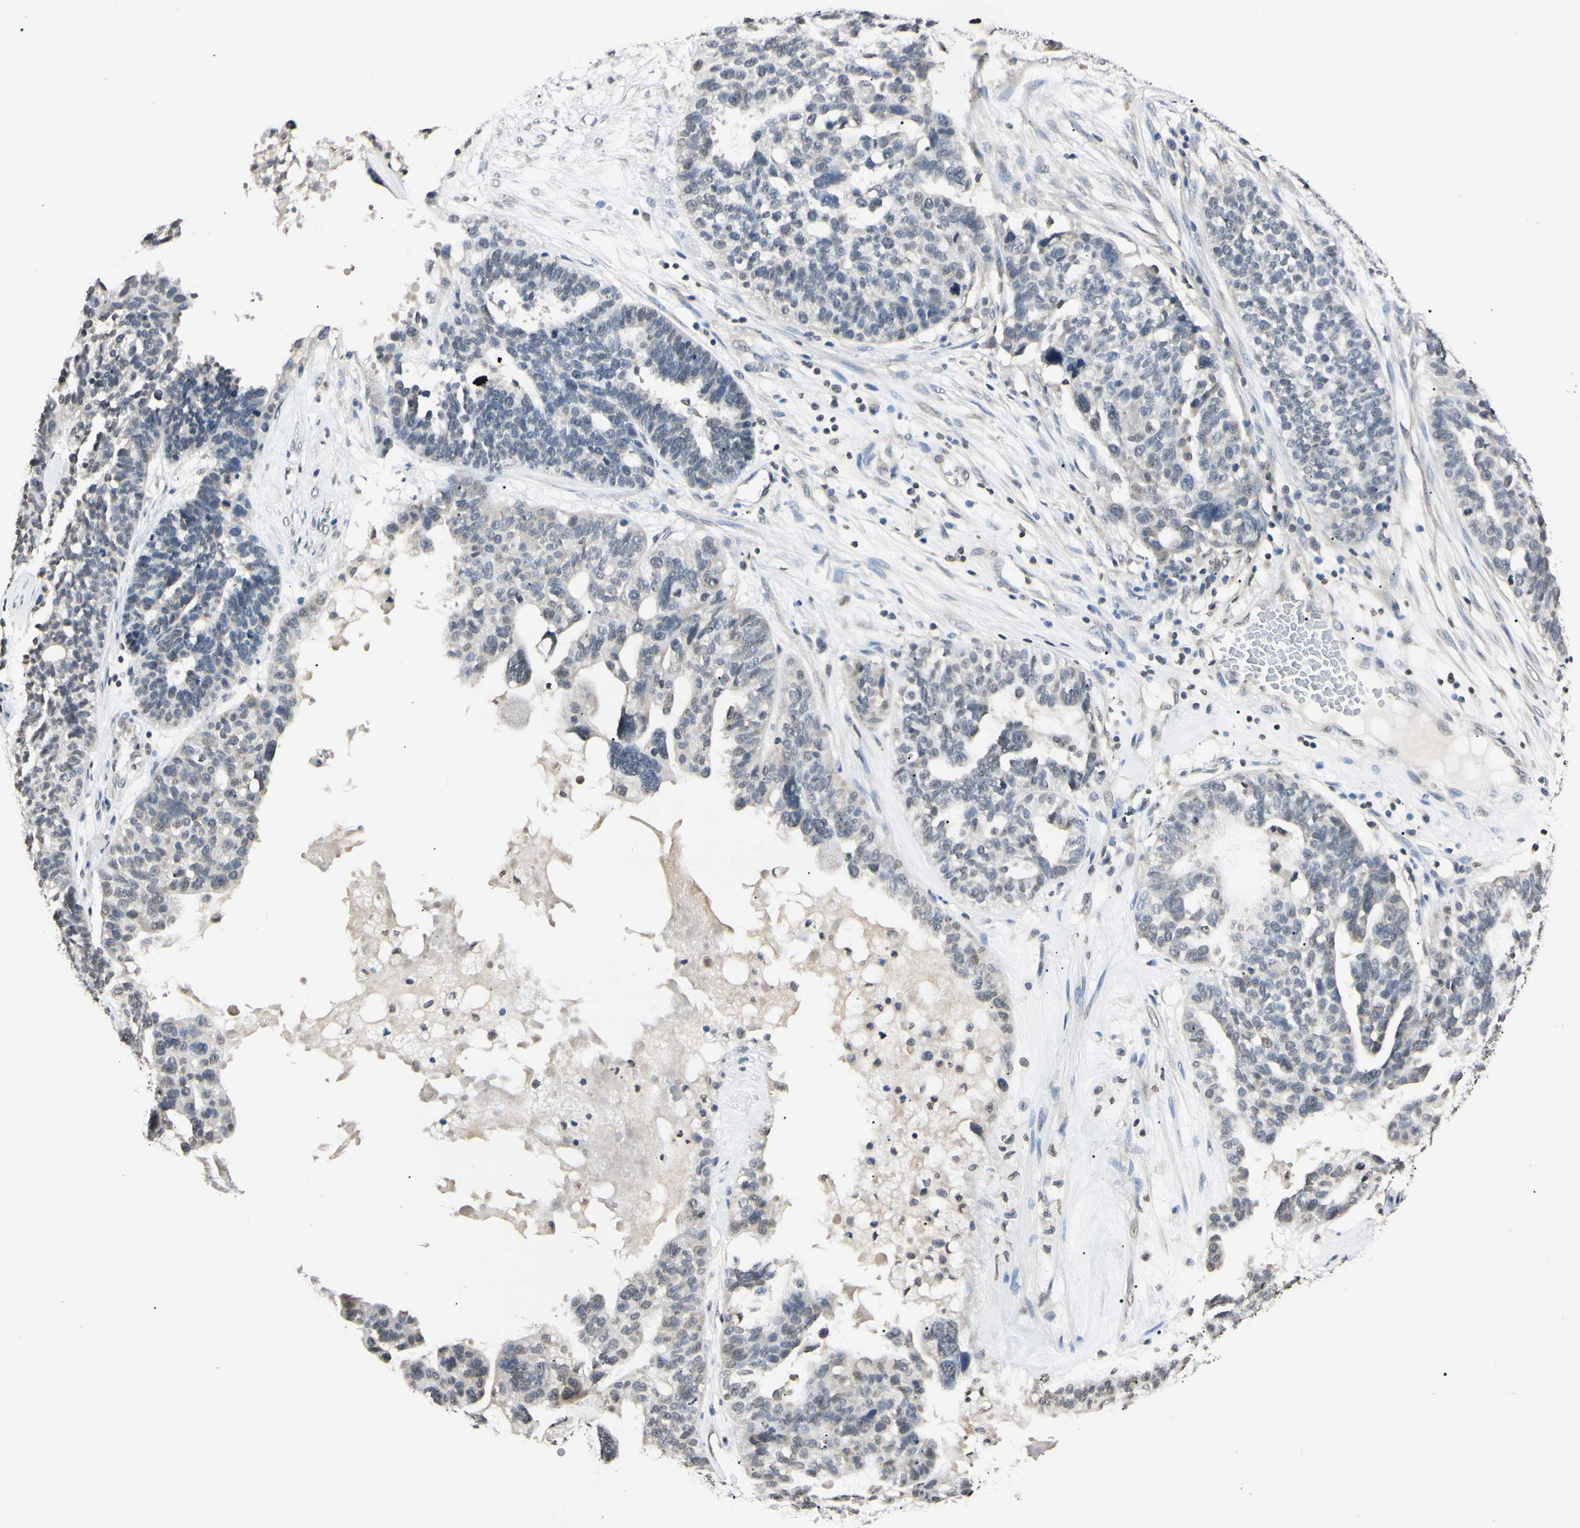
{"staining": {"intensity": "weak", "quantity": "<25%", "location": "nuclear"}, "tissue": "ovarian cancer", "cell_type": "Tumor cells", "image_type": "cancer", "snomed": [{"axis": "morphology", "description": "Cystadenocarcinoma, serous, NOS"}, {"axis": "topography", "description": "Ovary"}], "caption": "IHC of human ovarian cancer (serous cystadenocarcinoma) reveals no staining in tumor cells. (DAB (3,3'-diaminobenzidine) IHC with hematoxylin counter stain).", "gene": "CDC45", "patient": {"sex": "female", "age": 59}}